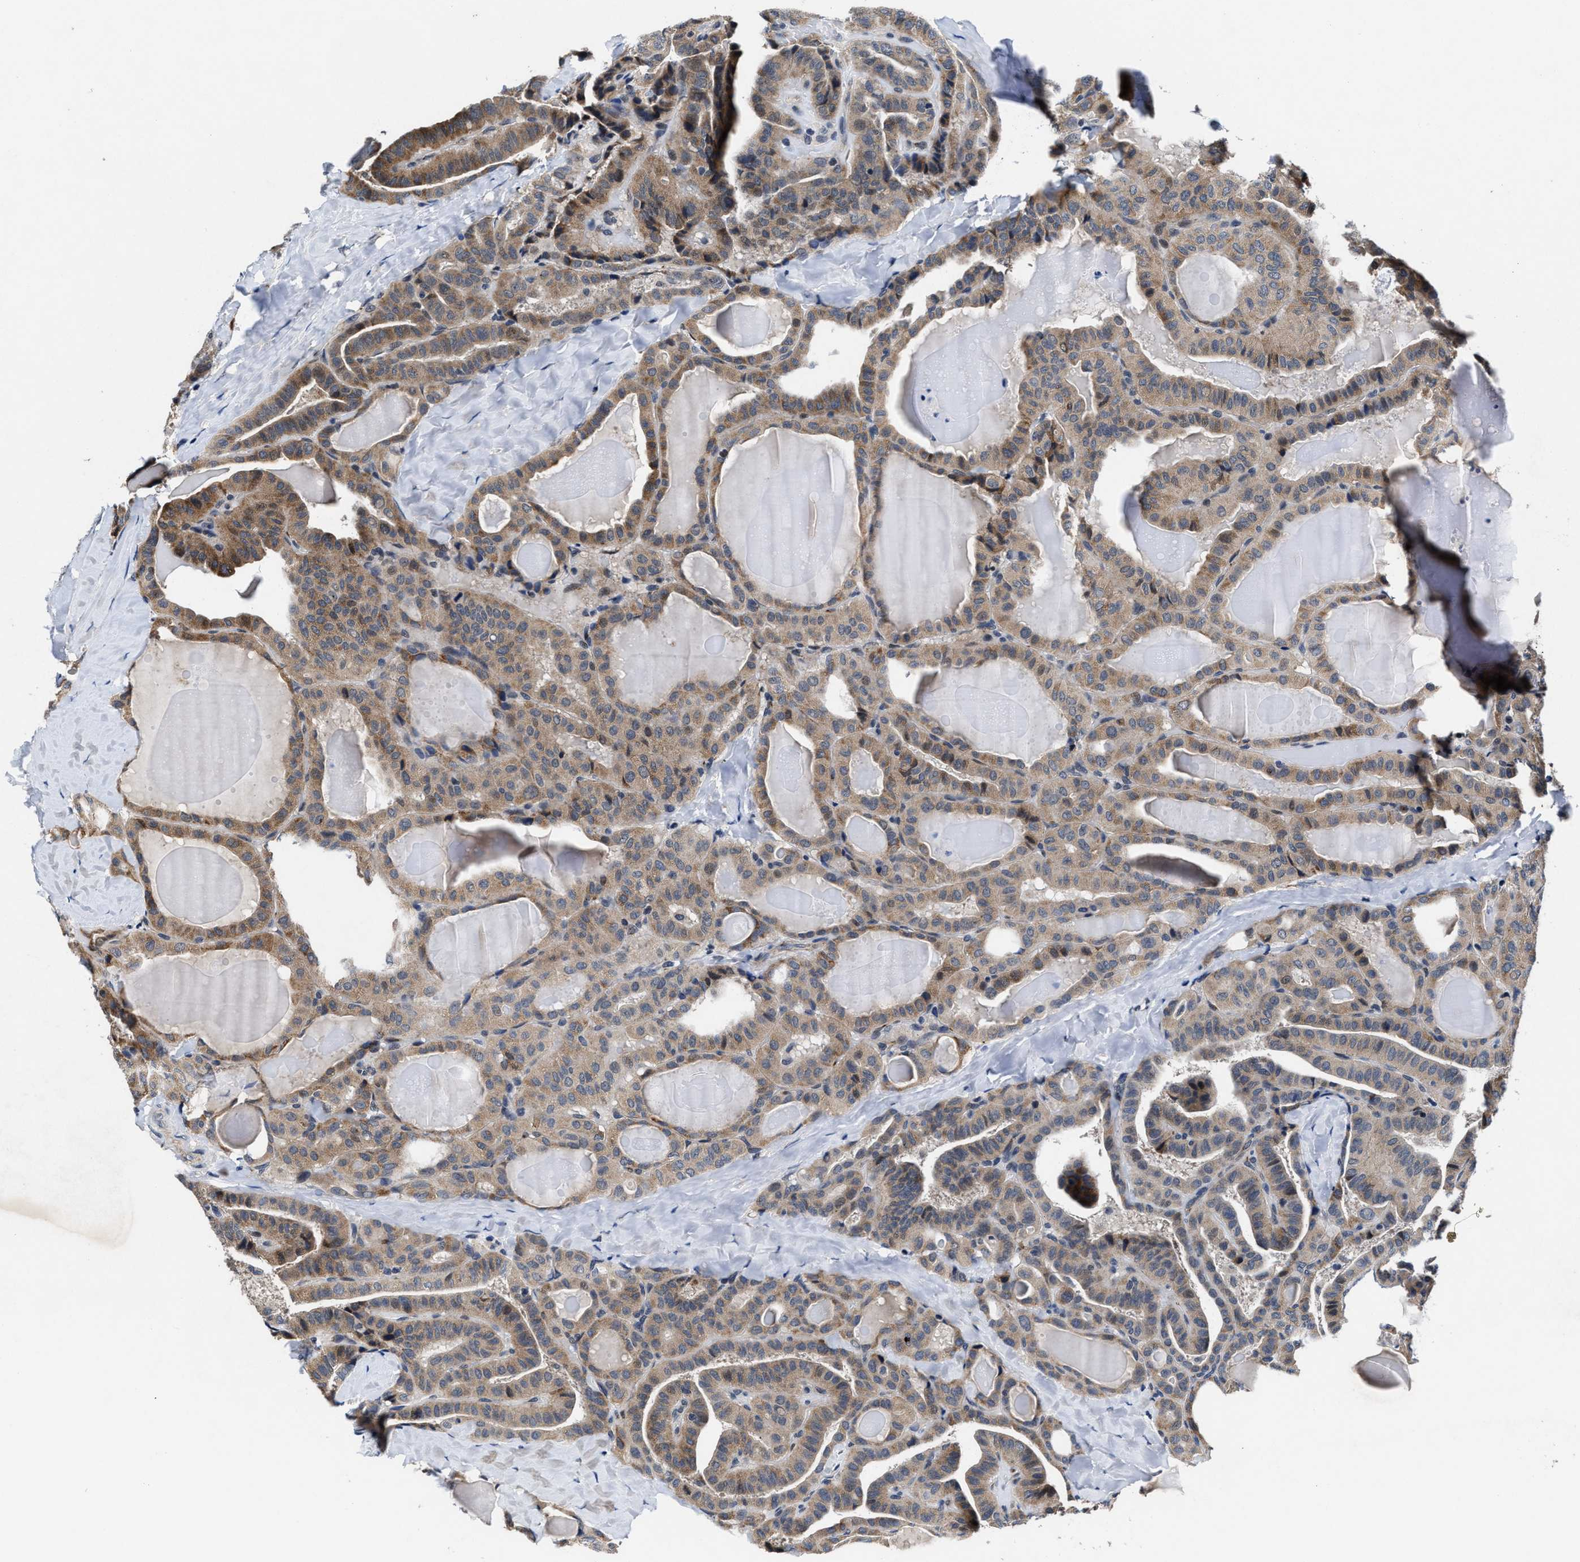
{"staining": {"intensity": "weak", "quantity": ">75%", "location": "cytoplasmic/membranous"}, "tissue": "thyroid cancer", "cell_type": "Tumor cells", "image_type": "cancer", "snomed": [{"axis": "morphology", "description": "Papillary adenocarcinoma, NOS"}, {"axis": "topography", "description": "Thyroid gland"}], "caption": "DAB immunohistochemical staining of human thyroid cancer exhibits weak cytoplasmic/membranous protein staining in approximately >75% of tumor cells. Nuclei are stained in blue.", "gene": "TMEM53", "patient": {"sex": "male", "age": 77}}